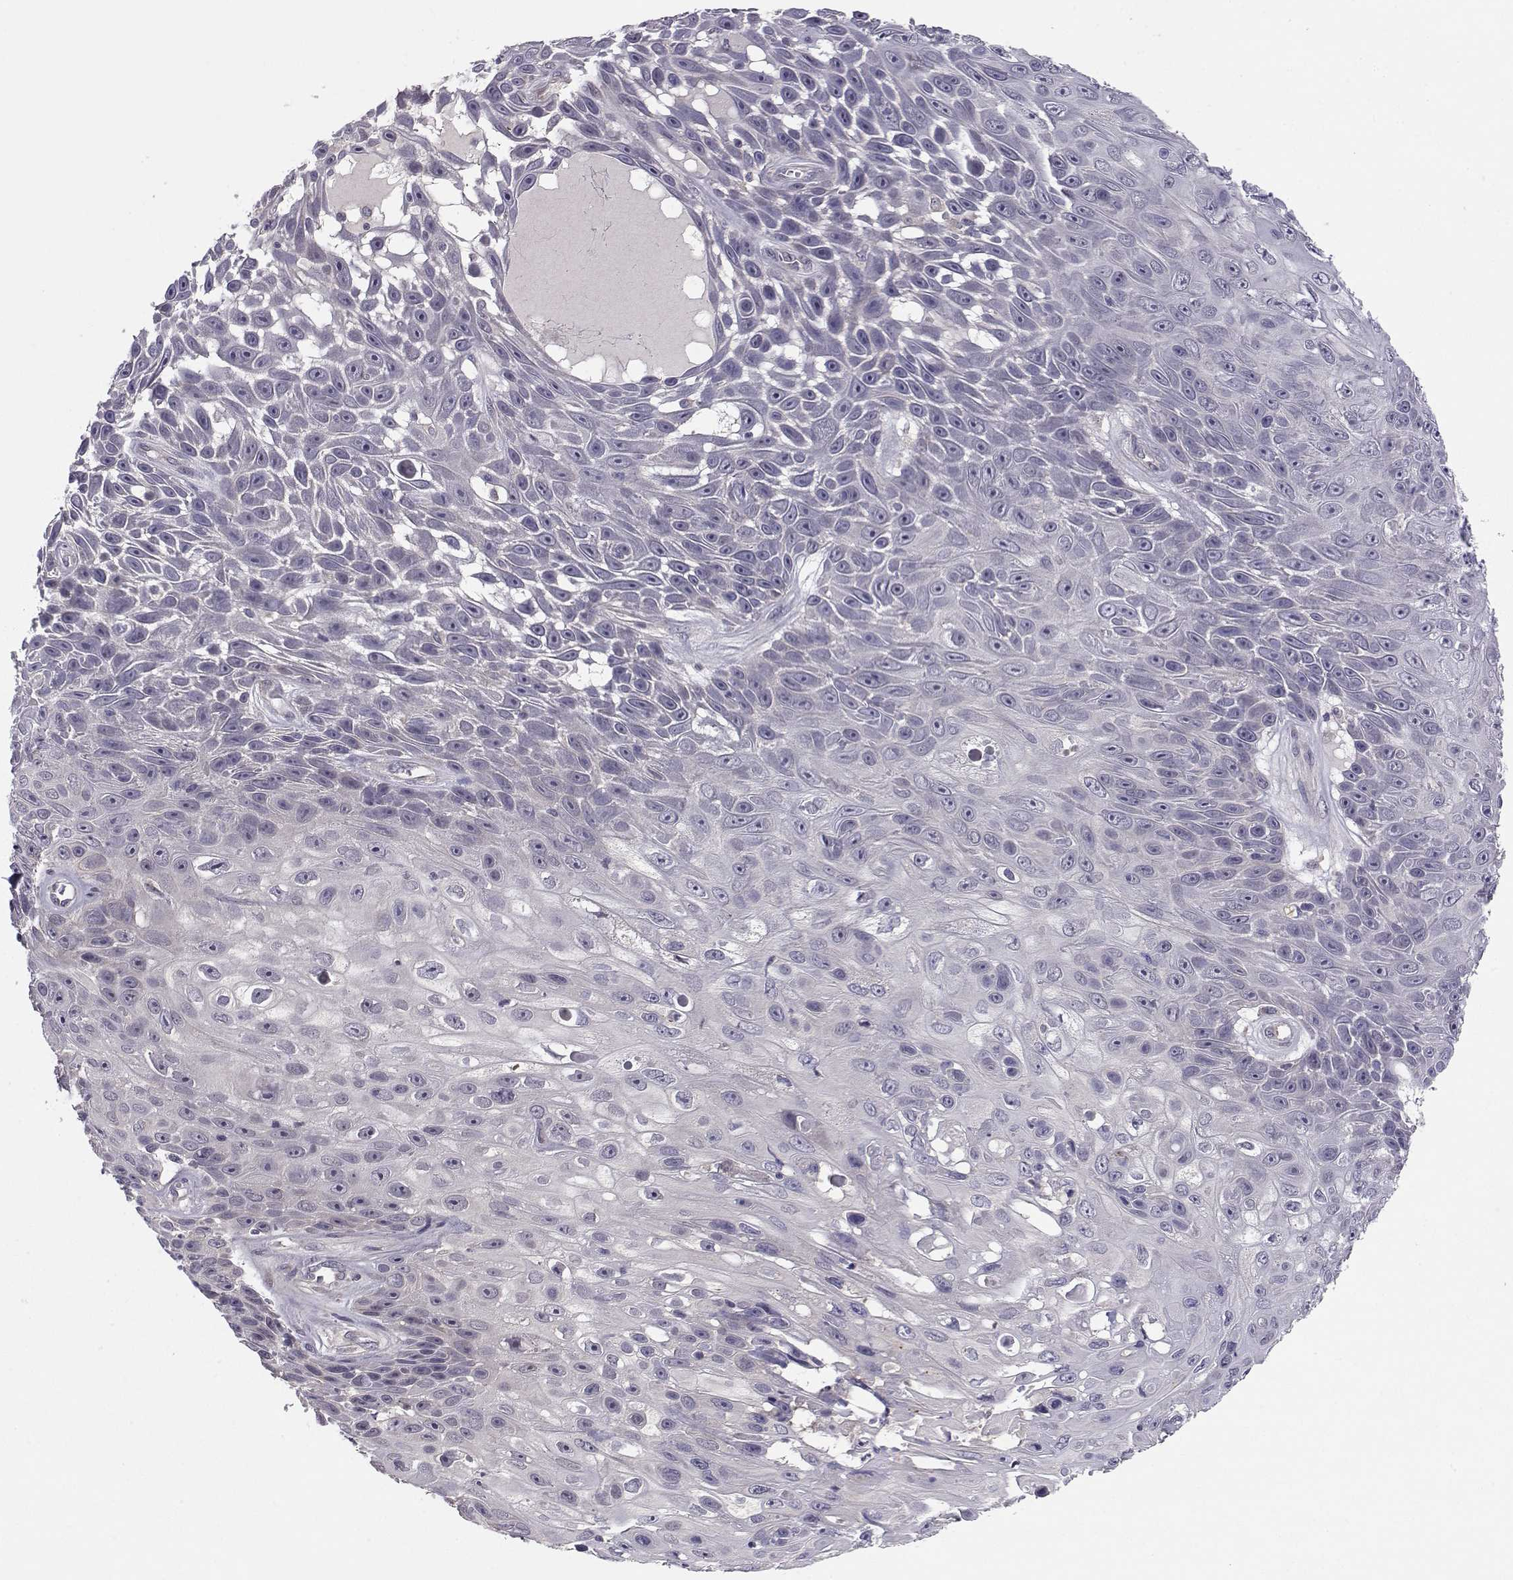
{"staining": {"intensity": "negative", "quantity": "none", "location": "none"}, "tissue": "skin cancer", "cell_type": "Tumor cells", "image_type": "cancer", "snomed": [{"axis": "morphology", "description": "Squamous cell carcinoma, NOS"}, {"axis": "topography", "description": "Skin"}], "caption": "This is a histopathology image of immunohistochemistry staining of skin squamous cell carcinoma, which shows no positivity in tumor cells. Brightfield microscopy of IHC stained with DAB (brown) and hematoxylin (blue), captured at high magnification.", "gene": "PEX5L", "patient": {"sex": "male", "age": 82}}